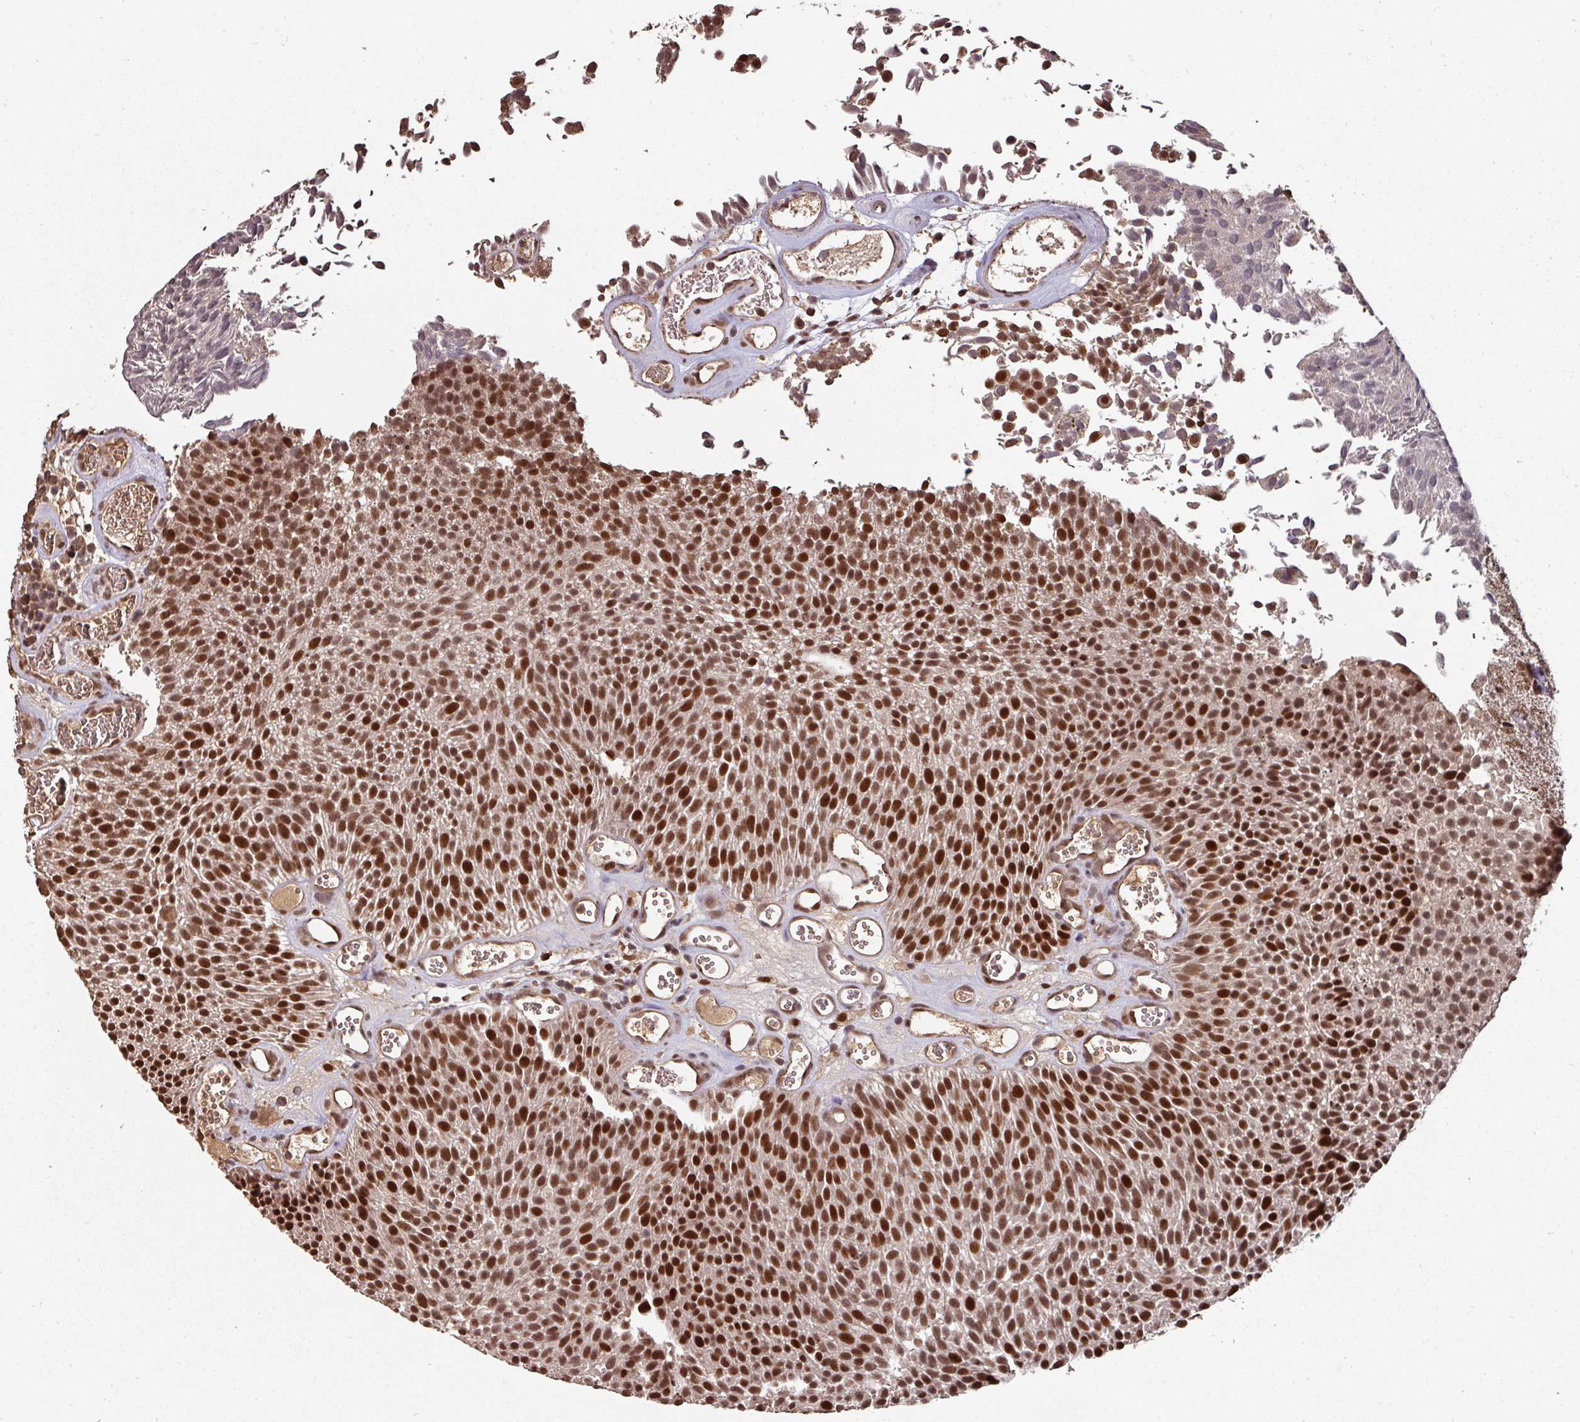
{"staining": {"intensity": "strong", "quantity": ">75%", "location": "nuclear"}, "tissue": "urothelial cancer", "cell_type": "Tumor cells", "image_type": "cancer", "snomed": [{"axis": "morphology", "description": "Urothelial carcinoma, Low grade"}, {"axis": "topography", "description": "Urinary bladder"}], "caption": "High-power microscopy captured an IHC image of urothelial carcinoma (low-grade), revealing strong nuclear expression in about >75% of tumor cells.", "gene": "POLD1", "patient": {"sex": "female", "age": 79}}